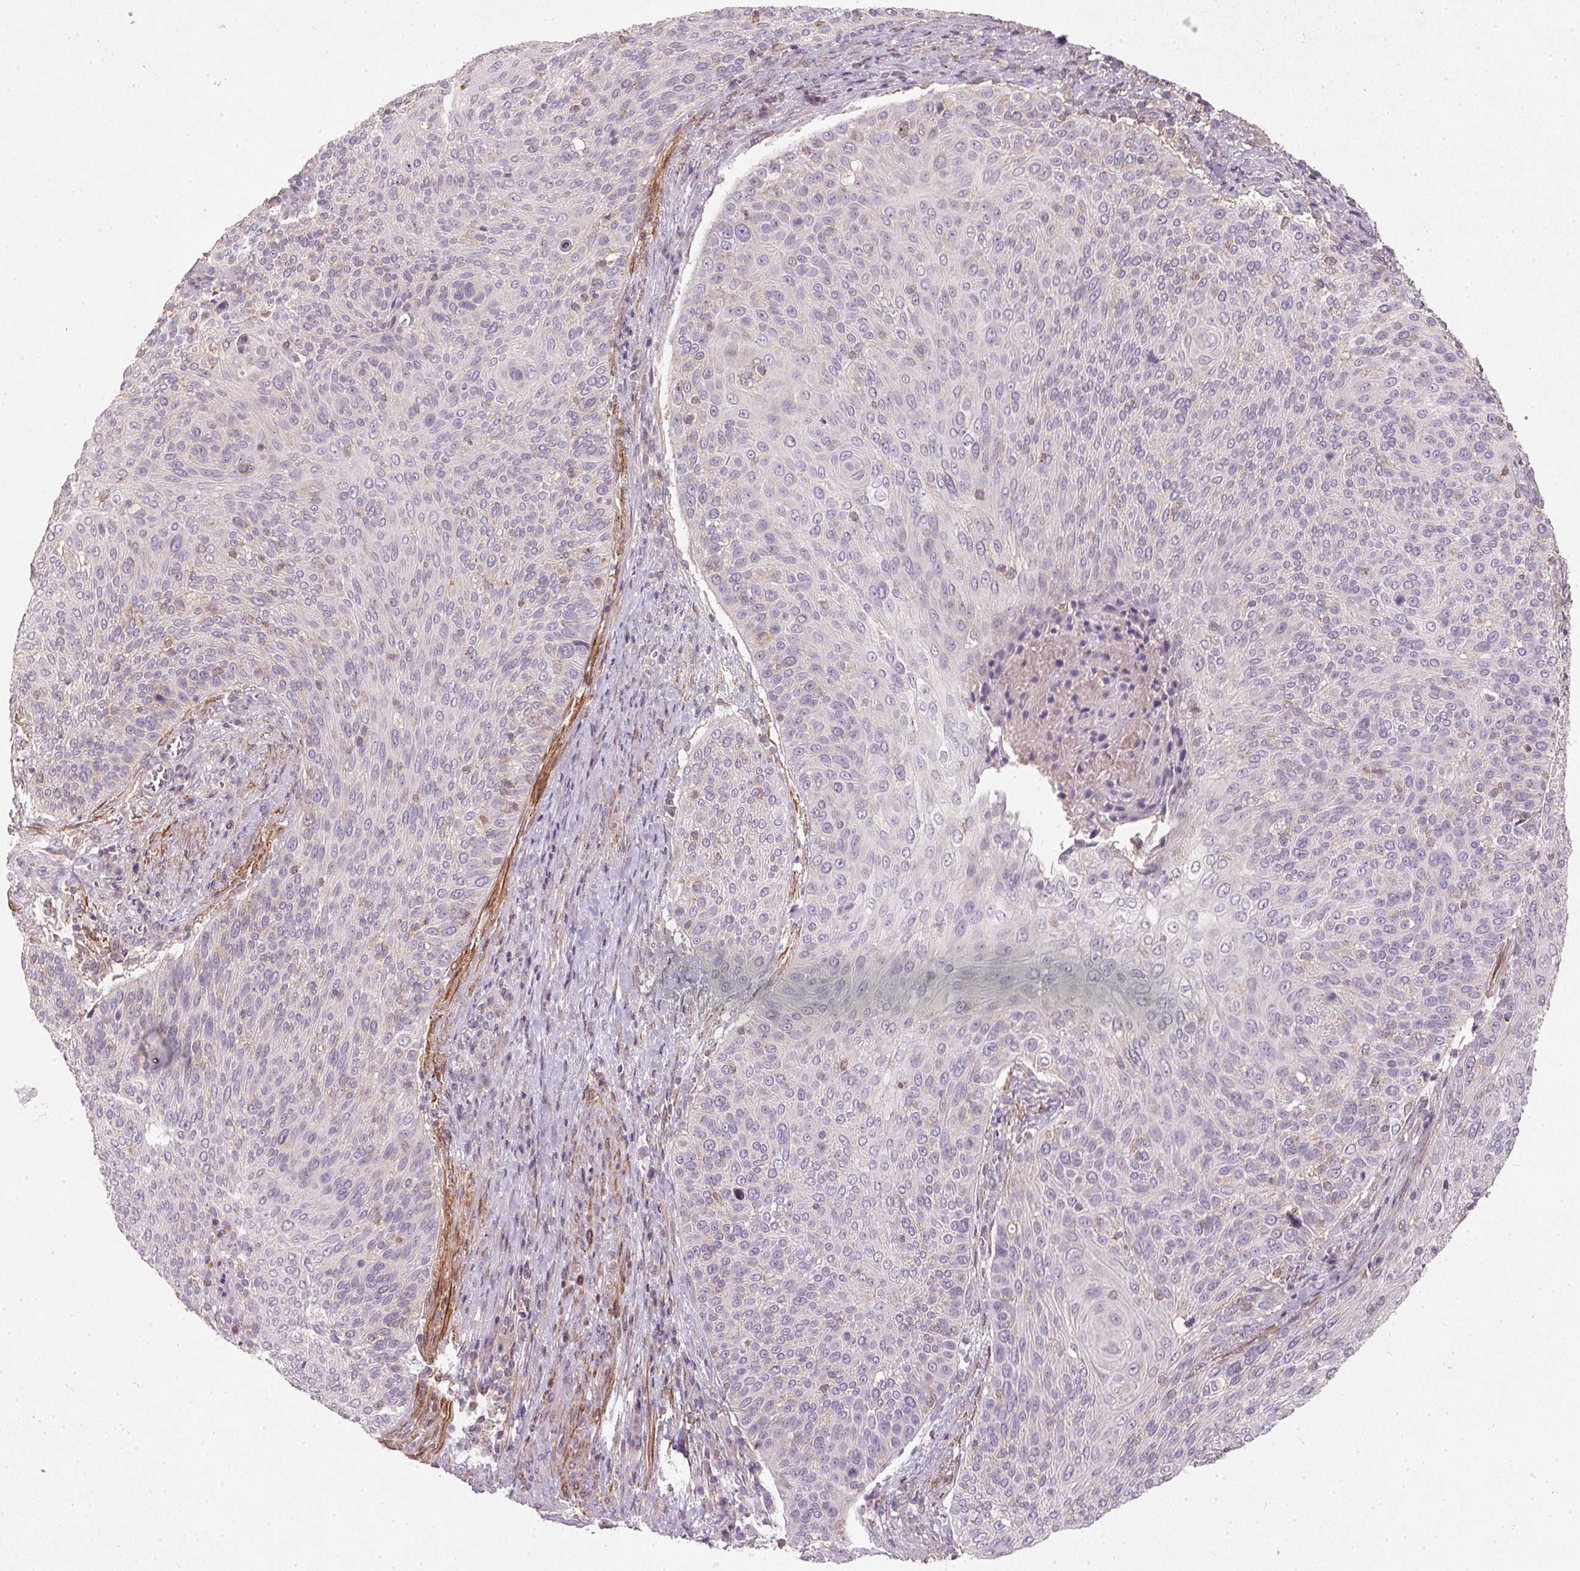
{"staining": {"intensity": "negative", "quantity": "none", "location": "none"}, "tissue": "cervical cancer", "cell_type": "Tumor cells", "image_type": "cancer", "snomed": [{"axis": "morphology", "description": "Squamous cell carcinoma, NOS"}, {"axis": "topography", "description": "Cervix"}], "caption": "Immunohistochemistry (IHC) image of neoplastic tissue: human cervical cancer stained with DAB reveals no significant protein expression in tumor cells.", "gene": "KCNK15", "patient": {"sex": "female", "age": 31}}